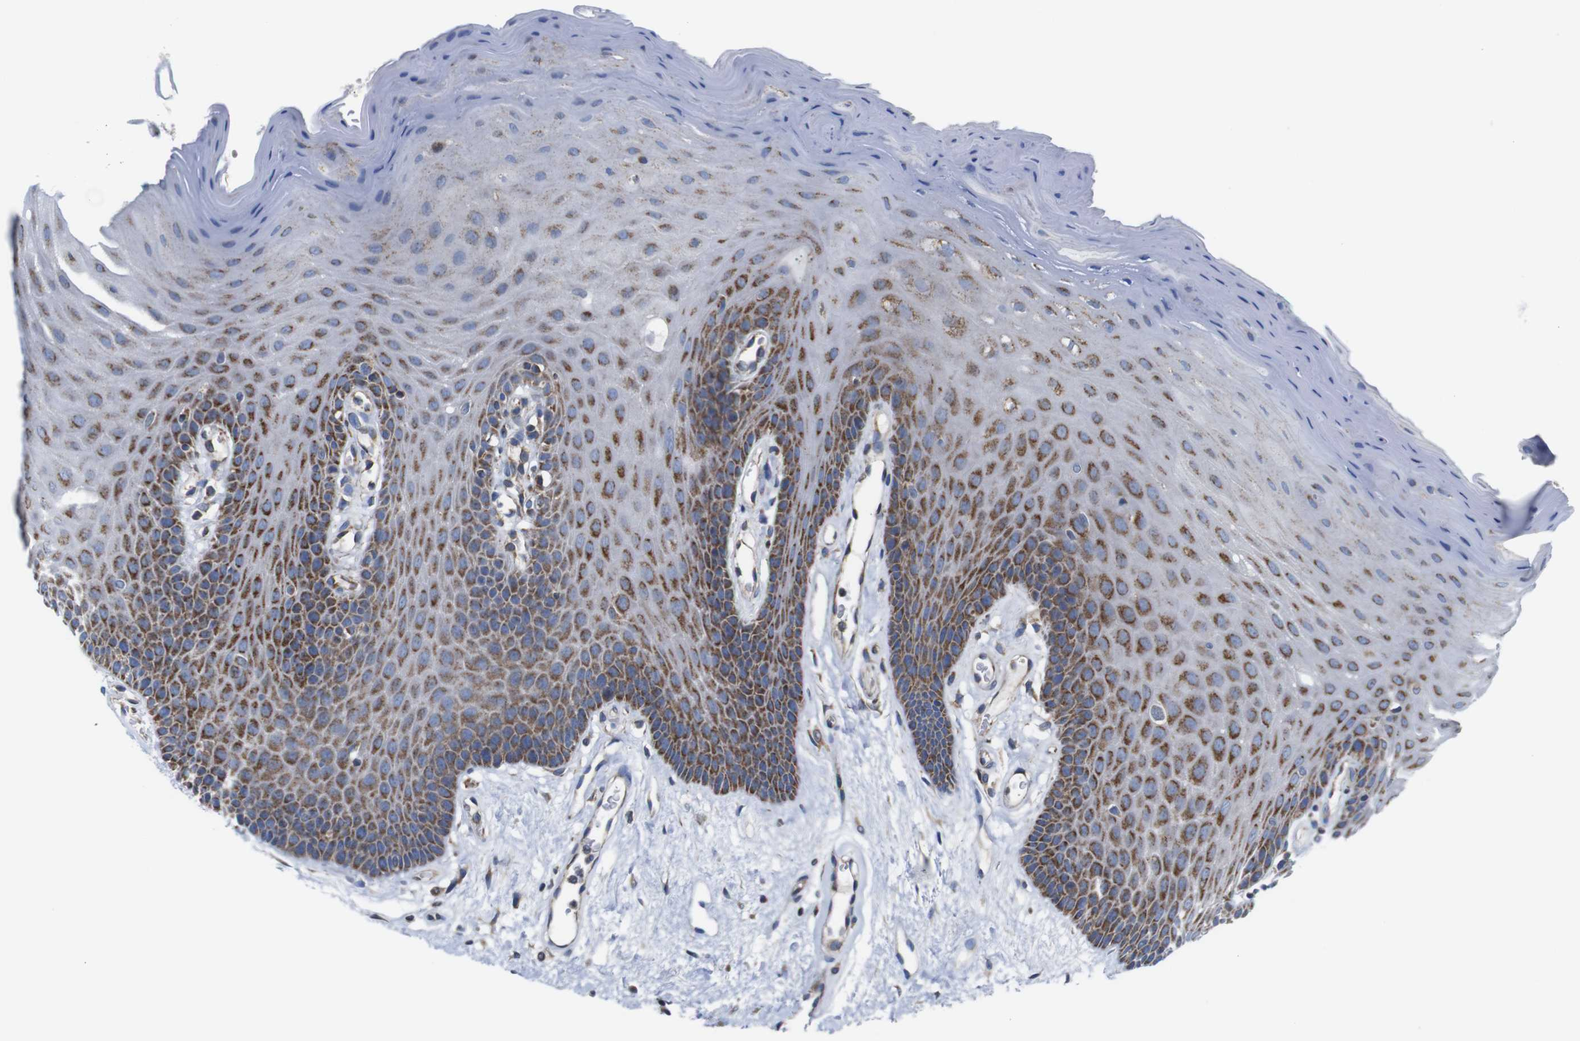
{"staining": {"intensity": "strong", "quantity": "25%-75%", "location": "cytoplasmic/membranous"}, "tissue": "oral mucosa", "cell_type": "Squamous epithelial cells", "image_type": "normal", "snomed": [{"axis": "morphology", "description": "Normal tissue, NOS"}, {"axis": "morphology", "description": "Squamous cell carcinoma, NOS"}, {"axis": "topography", "description": "Skeletal muscle"}, {"axis": "topography", "description": "Adipose tissue"}, {"axis": "topography", "description": "Vascular tissue"}, {"axis": "topography", "description": "Oral tissue"}, {"axis": "topography", "description": "Peripheral nerve tissue"}, {"axis": "topography", "description": "Head-Neck"}], "caption": "Immunohistochemistry (DAB) staining of normal oral mucosa shows strong cytoplasmic/membranous protein positivity in approximately 25%-75% of squamous epithelial cells.", "gene": "PDCD1LG2", "patient": {"sex": "male", "age": 71}}